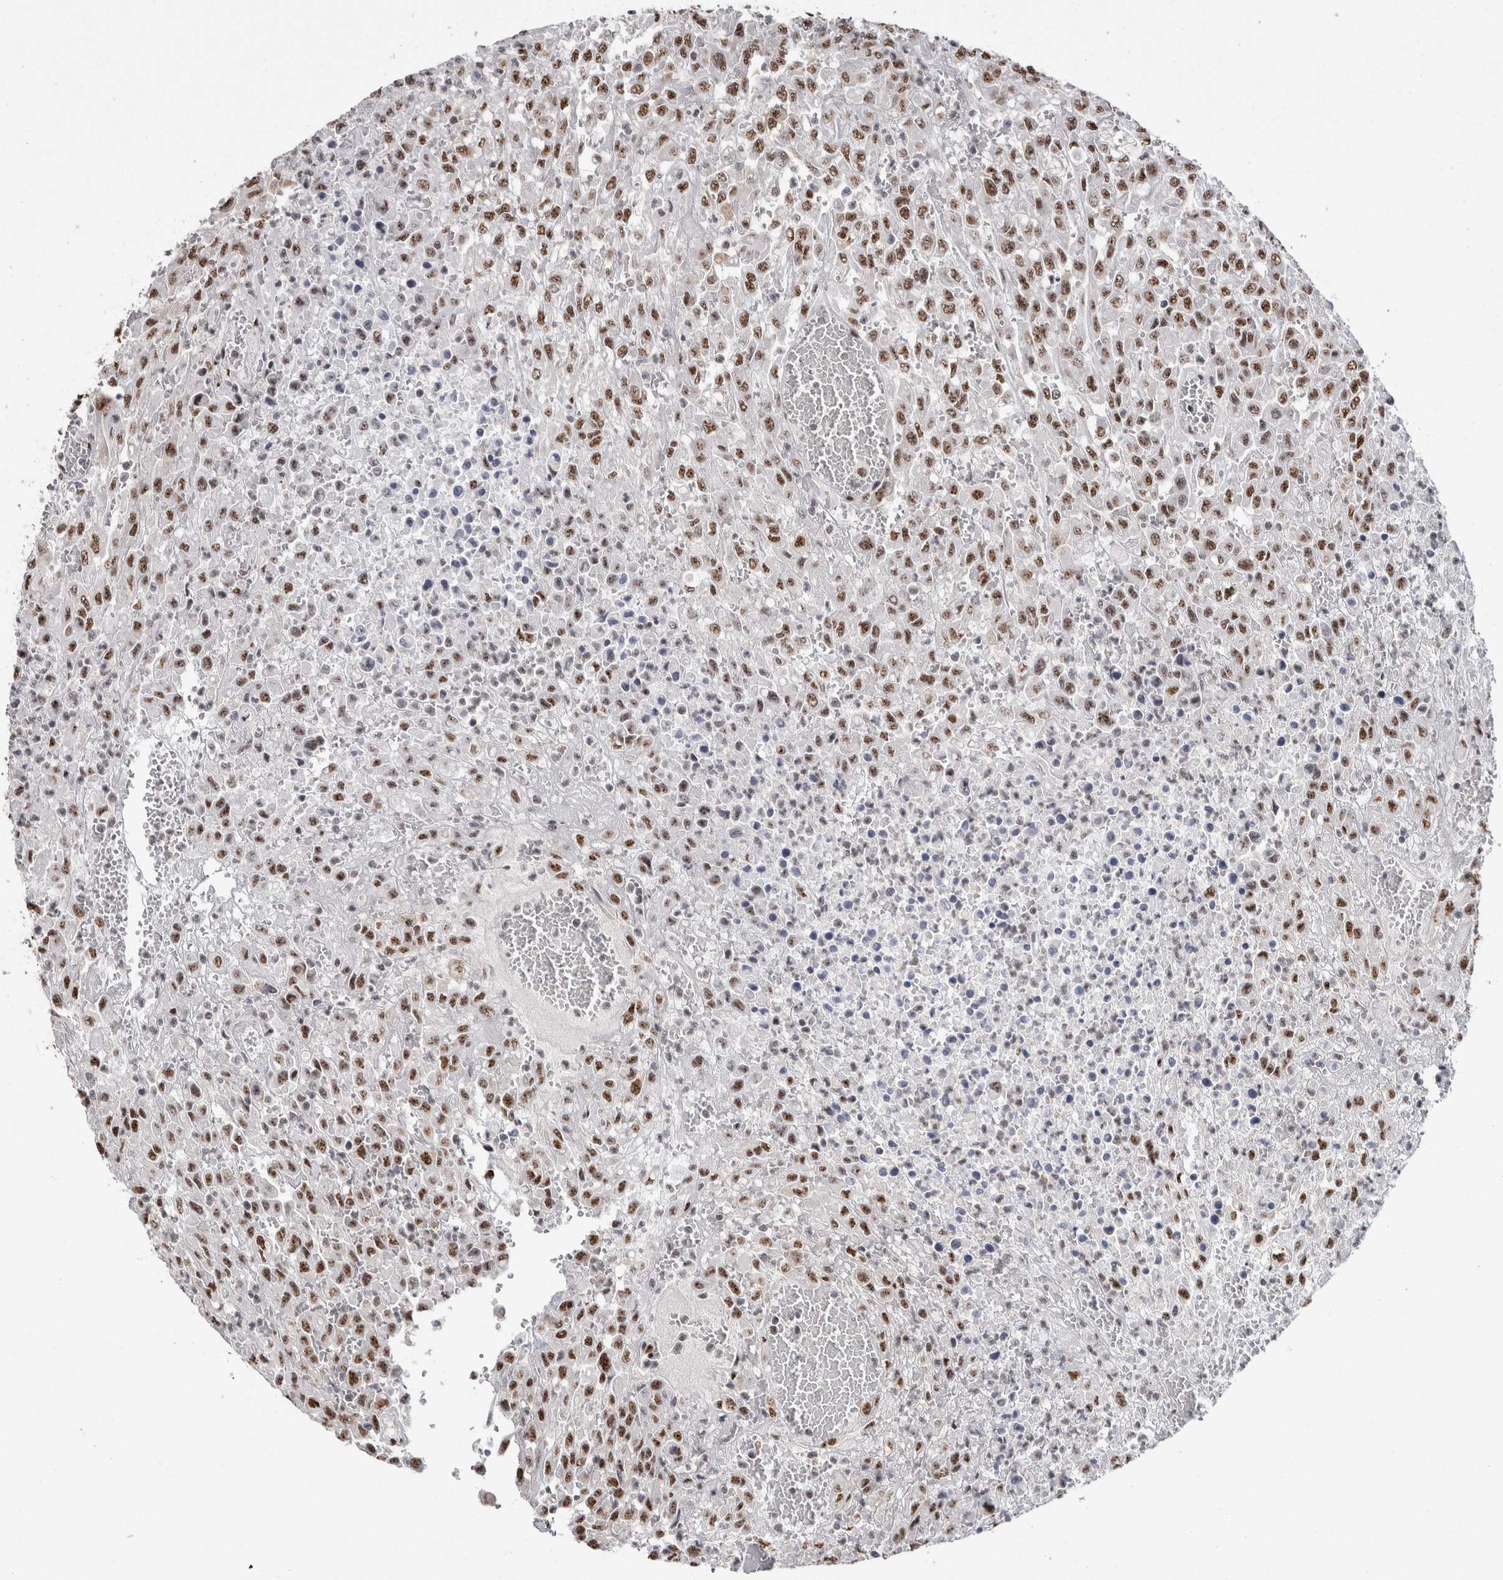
{"staining": {"intensity": "moderate", "quantity": ">75%", "location": "nuclear"}, "tissue": "urothelial cancer", "cell_type": "Tumor cells", "image_type": "cancer", "snomed": [{"axis": "morphology", "description": "Urothelial carcinoma, High grade"}, {"axis": "topography", "description": "Urinary bladder"}], "caption": "Brown immunohistochemical staining in high-grade urothelial carcinoma reveals moderate nuclear positivity in about >75% of tumor cells.", "gene": "MKNK1", "patient": {"sex": "male", "age": 46}}